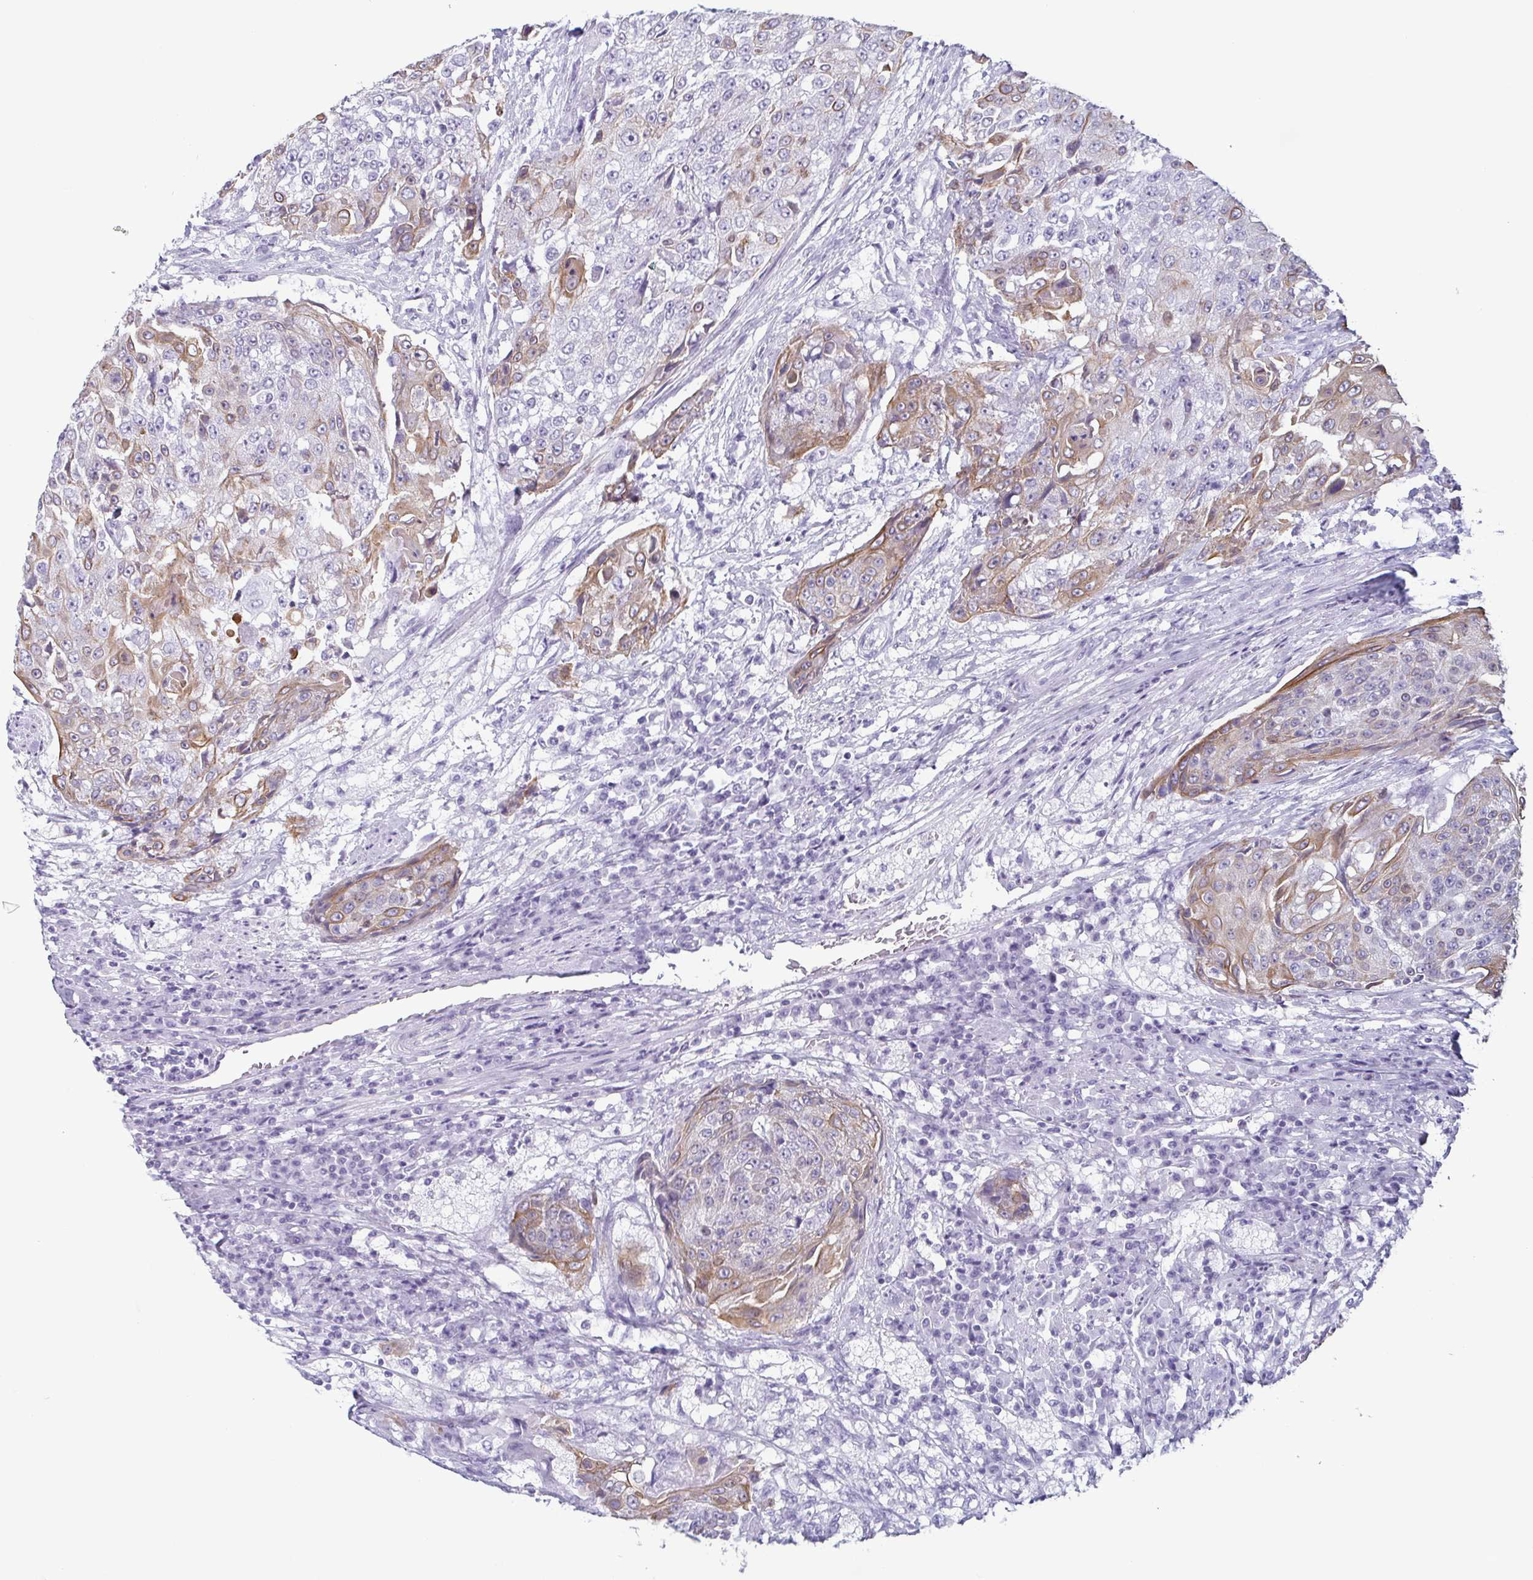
{"staining": {"intensity": "moderate", "quantity": "<25%", "location": "cytoplasmic/membranous"}, "tissue": "urothelial cancer", "cell_type": "Tumor cells", "image_type": "cancer", "snomed": [{"axis": "morphology", "description": "Urothelial carcinoma, High grade"}, {"axis": "topography", "description": "Urinary bladder"}], "caption": "This is a micrograph of immunohistochemistry staining of urothelial carcinoma (high-grade), which shows moderate expression in the cytoplasmic/membranous of tumor cells.", "gene": "KRT78", "patient": {"sex": "female", "age": 63}}